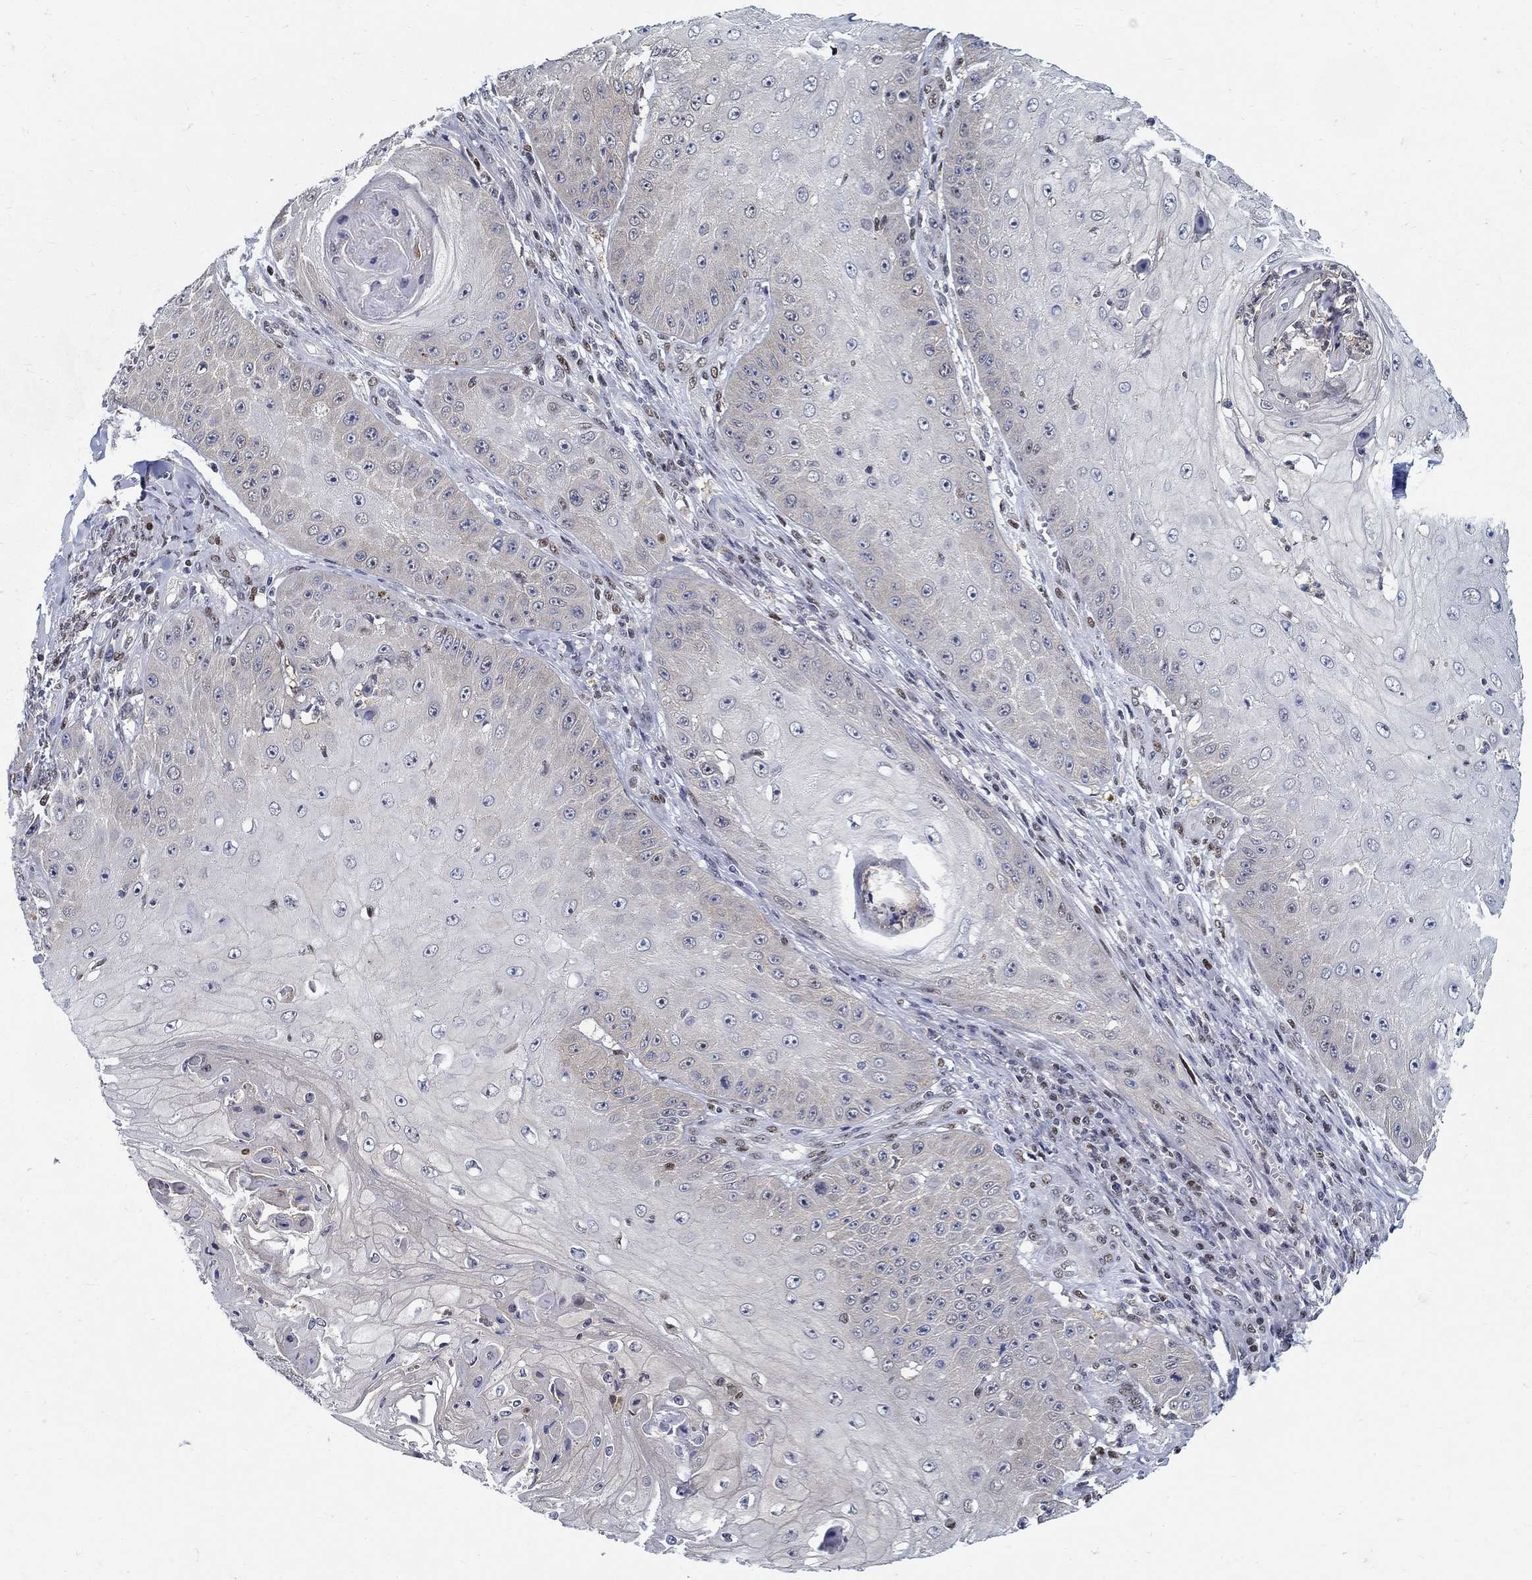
{"staining": {"intensity": "negative", "quantity": "none", "location": "none"}, "tissue": "skin cancer", "cell_type": "Tumor cells", "image_type": "cancer", "snomed": [{"axis": "morphology", "description": "Squamous cell carcinoma, NOS"}, {"axis": "topography", "description": "Skin"}], "caption": "Tumor cells are negative for protein expression in human skin cancer.", "gene": "ZNF594", "patient": {"sex": "male", "age": 70}}